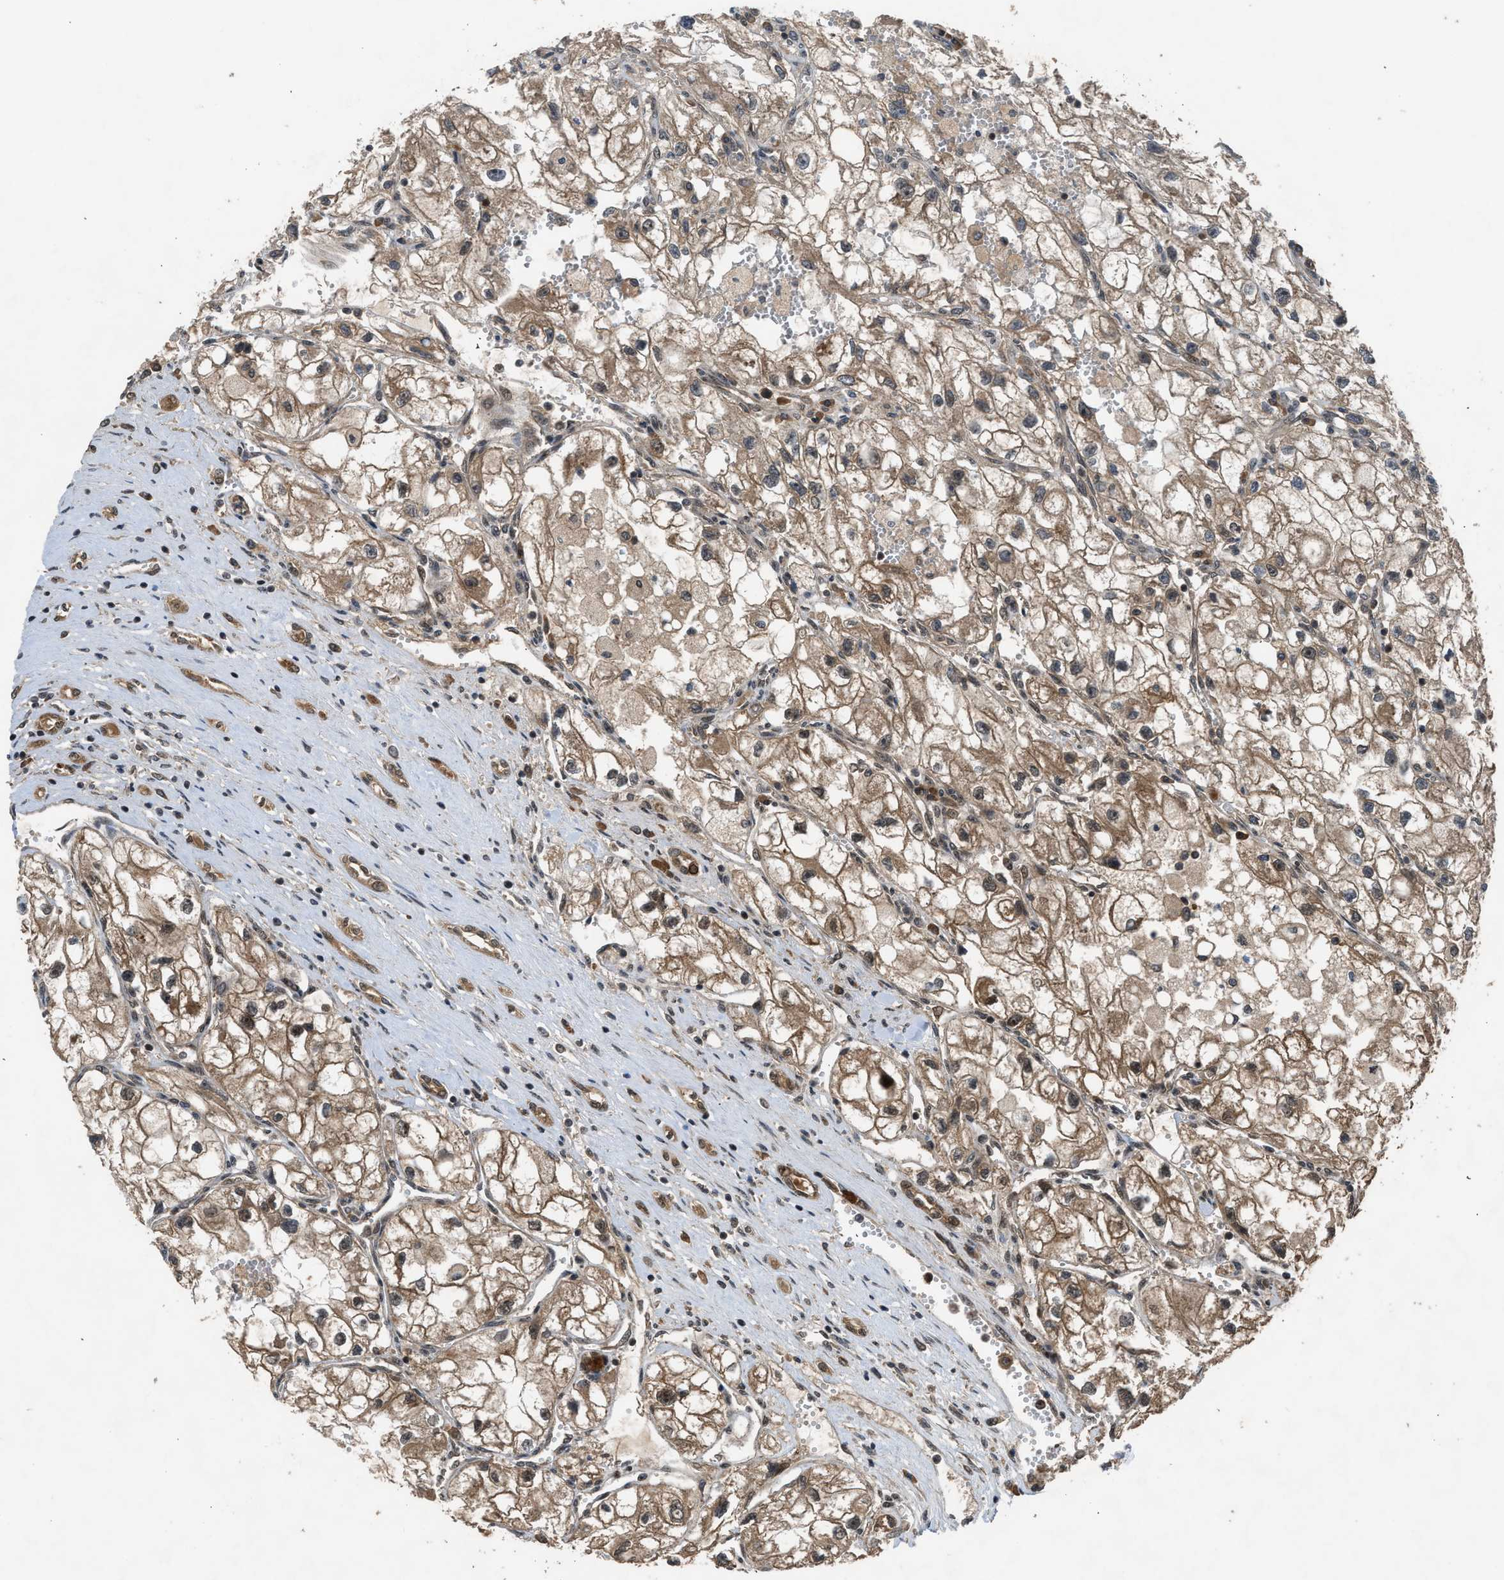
{"staining": {"intensity": "moderate", "quantity": ">75%", "location": "cytoplasmic/membranous,nuclear"}, "tissue": "renal cancer", "cell_type": "Tumor cells", "image_type": "cancer", "snomed": [{"axis": "morphology", "description": "Adenocarcinoma, NOS"}, {"axis": "topography", "description": "Kidney"}], "caption": "Human renal cancer stained with a protein marker exhibits moderate staining in tumor cells.", "gene": "TXNL1", "patient": {"sex": "female", "age": 70}}